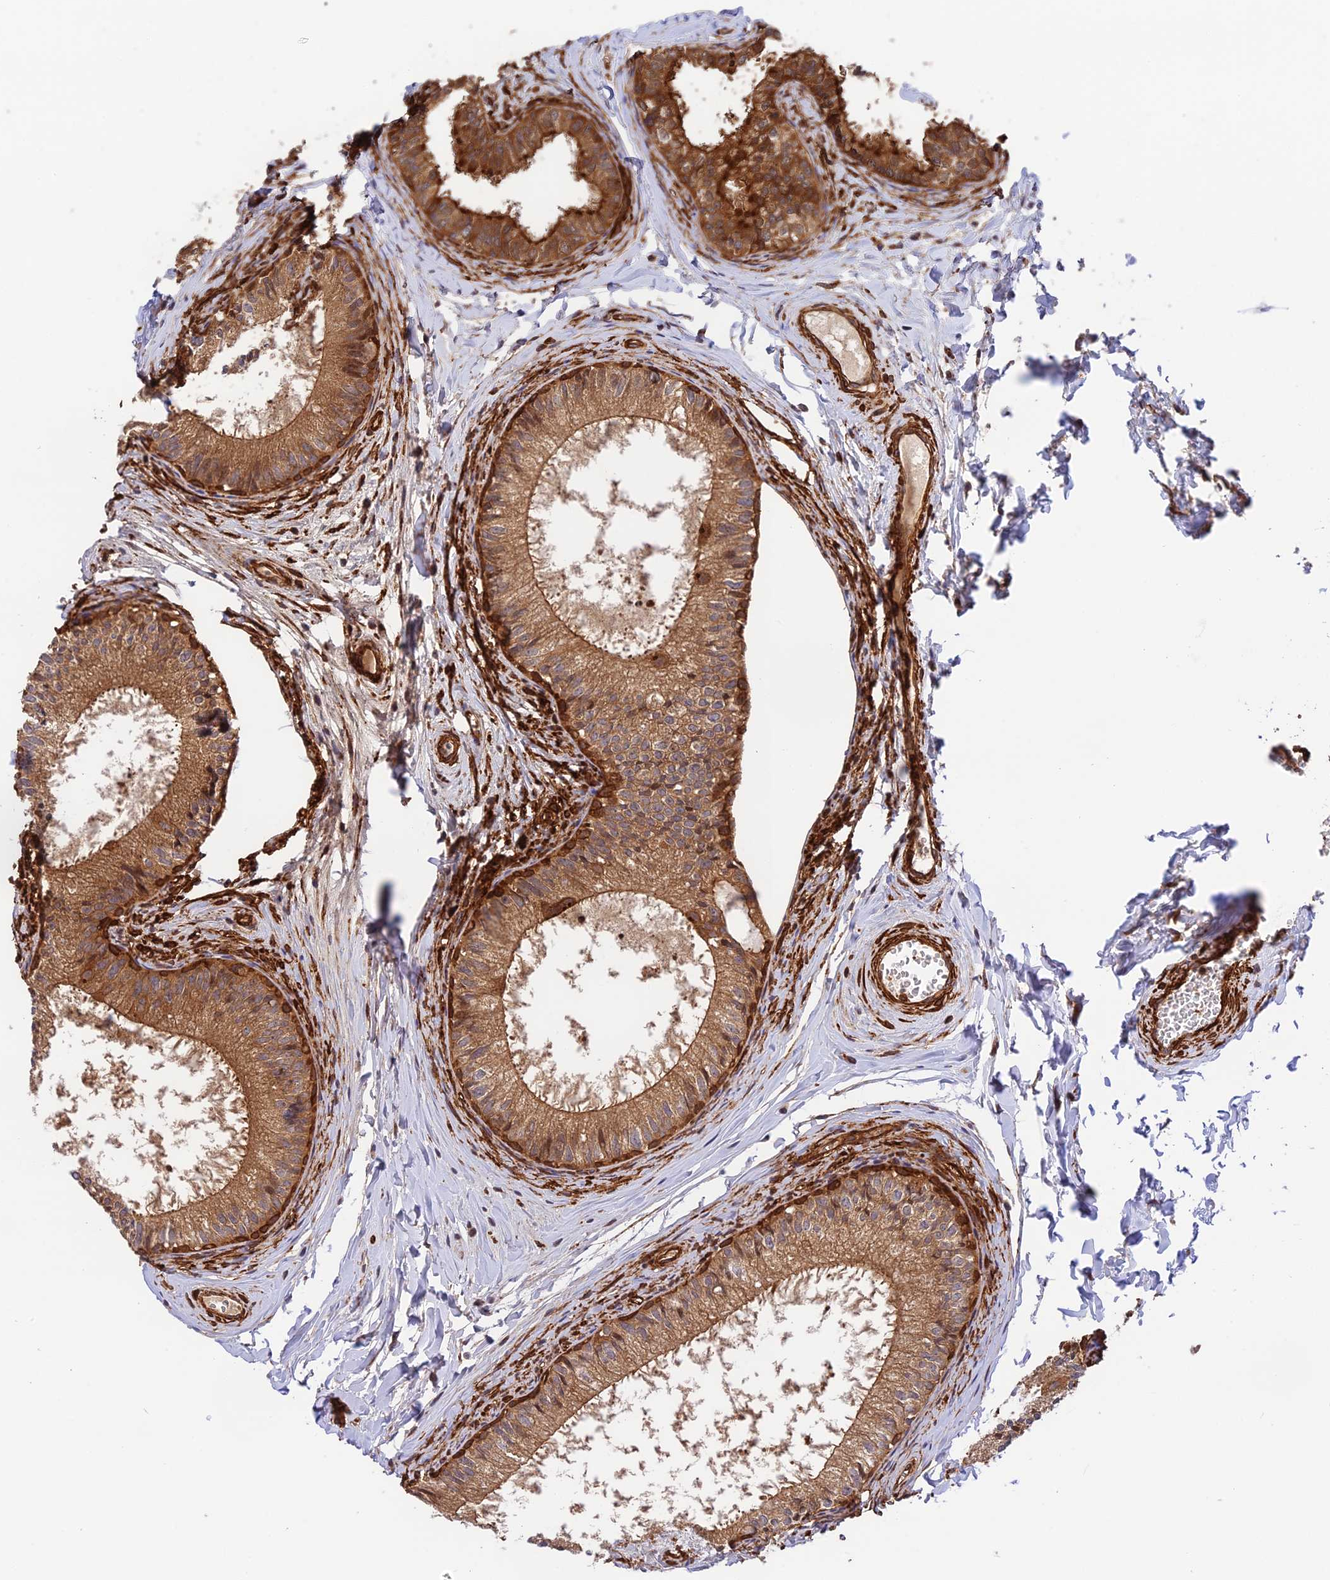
{"staining": {"intensity": "strong", "quantity": "25%-75%", "location": "cytoplasmic/membranous"}, "tissue": "epididymis", "cell_type": "Glandular cells", "image_type": "normal", "snomed": [{"axis": "morphology", "description": "Normal tissue, NOS"}, {"axis": "topography", "description": "Epididymis"}], "caption": "DAB (3,3'-diaminobenzidine) immunohistochemical staining of benign epididymis displays strong cytoplasmic/membranous protein expression in approximately 25%-75% of glandular cells.", "gene": "EVI5L", "patient": {"sex": "male", "age": 34}}